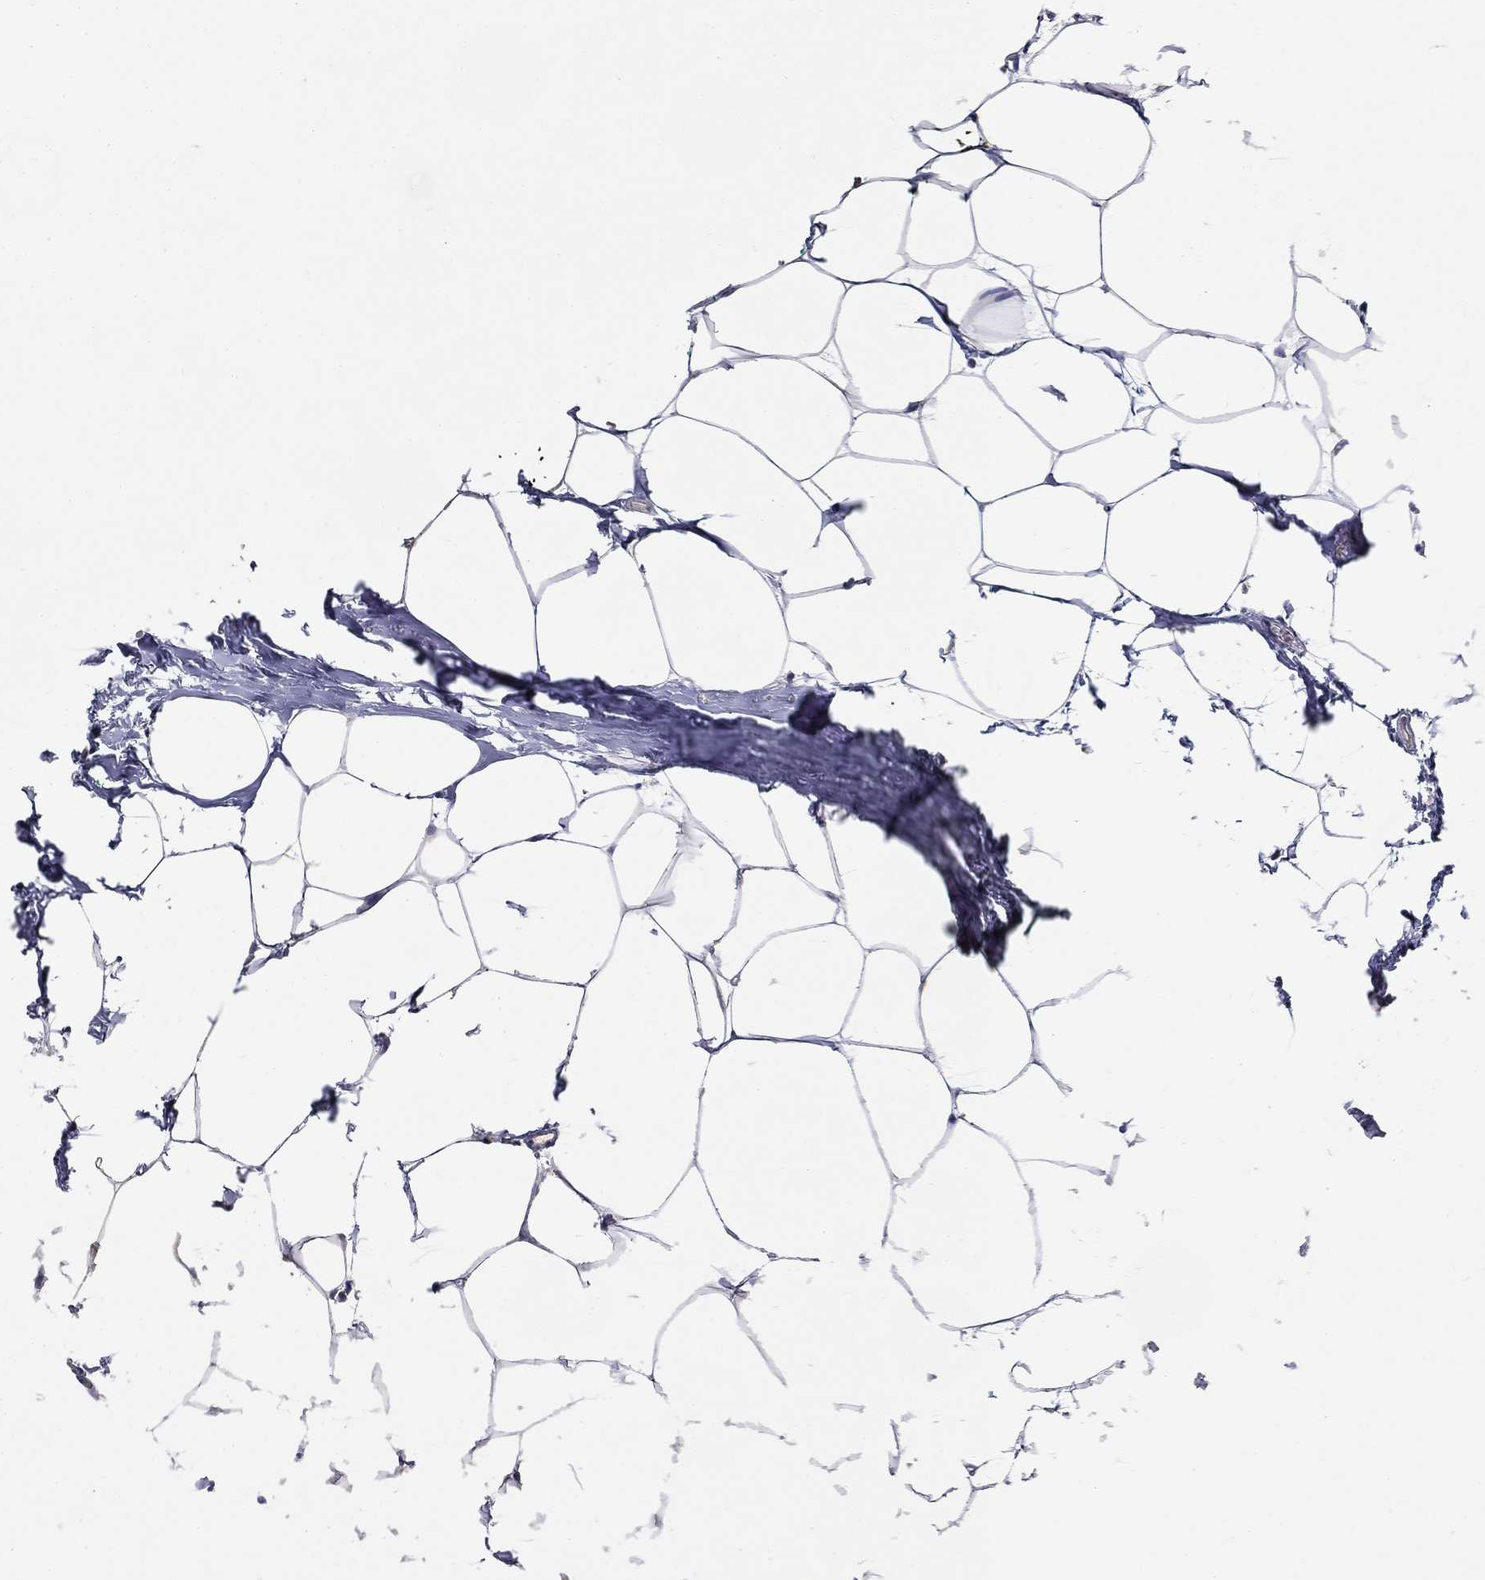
{"staining": {"intensity": "negative", "quantity": "none", "location": "none"}, "tissue": "breast cancer", "cell_type": "Tumor cells", "image_type": "cancer", "snomed": [{"axis": "morphology", "description": "Duct carcinoma"}, {"axis": "topography", "description": "Breast"}], "caption": "Immunohistochemical staining of breast cancer (invasive ductal carcinoma) demonstrates no significant staining in tumor cells.", "gene": "CD274", "patient": {"sex": "female", "age": 40}}